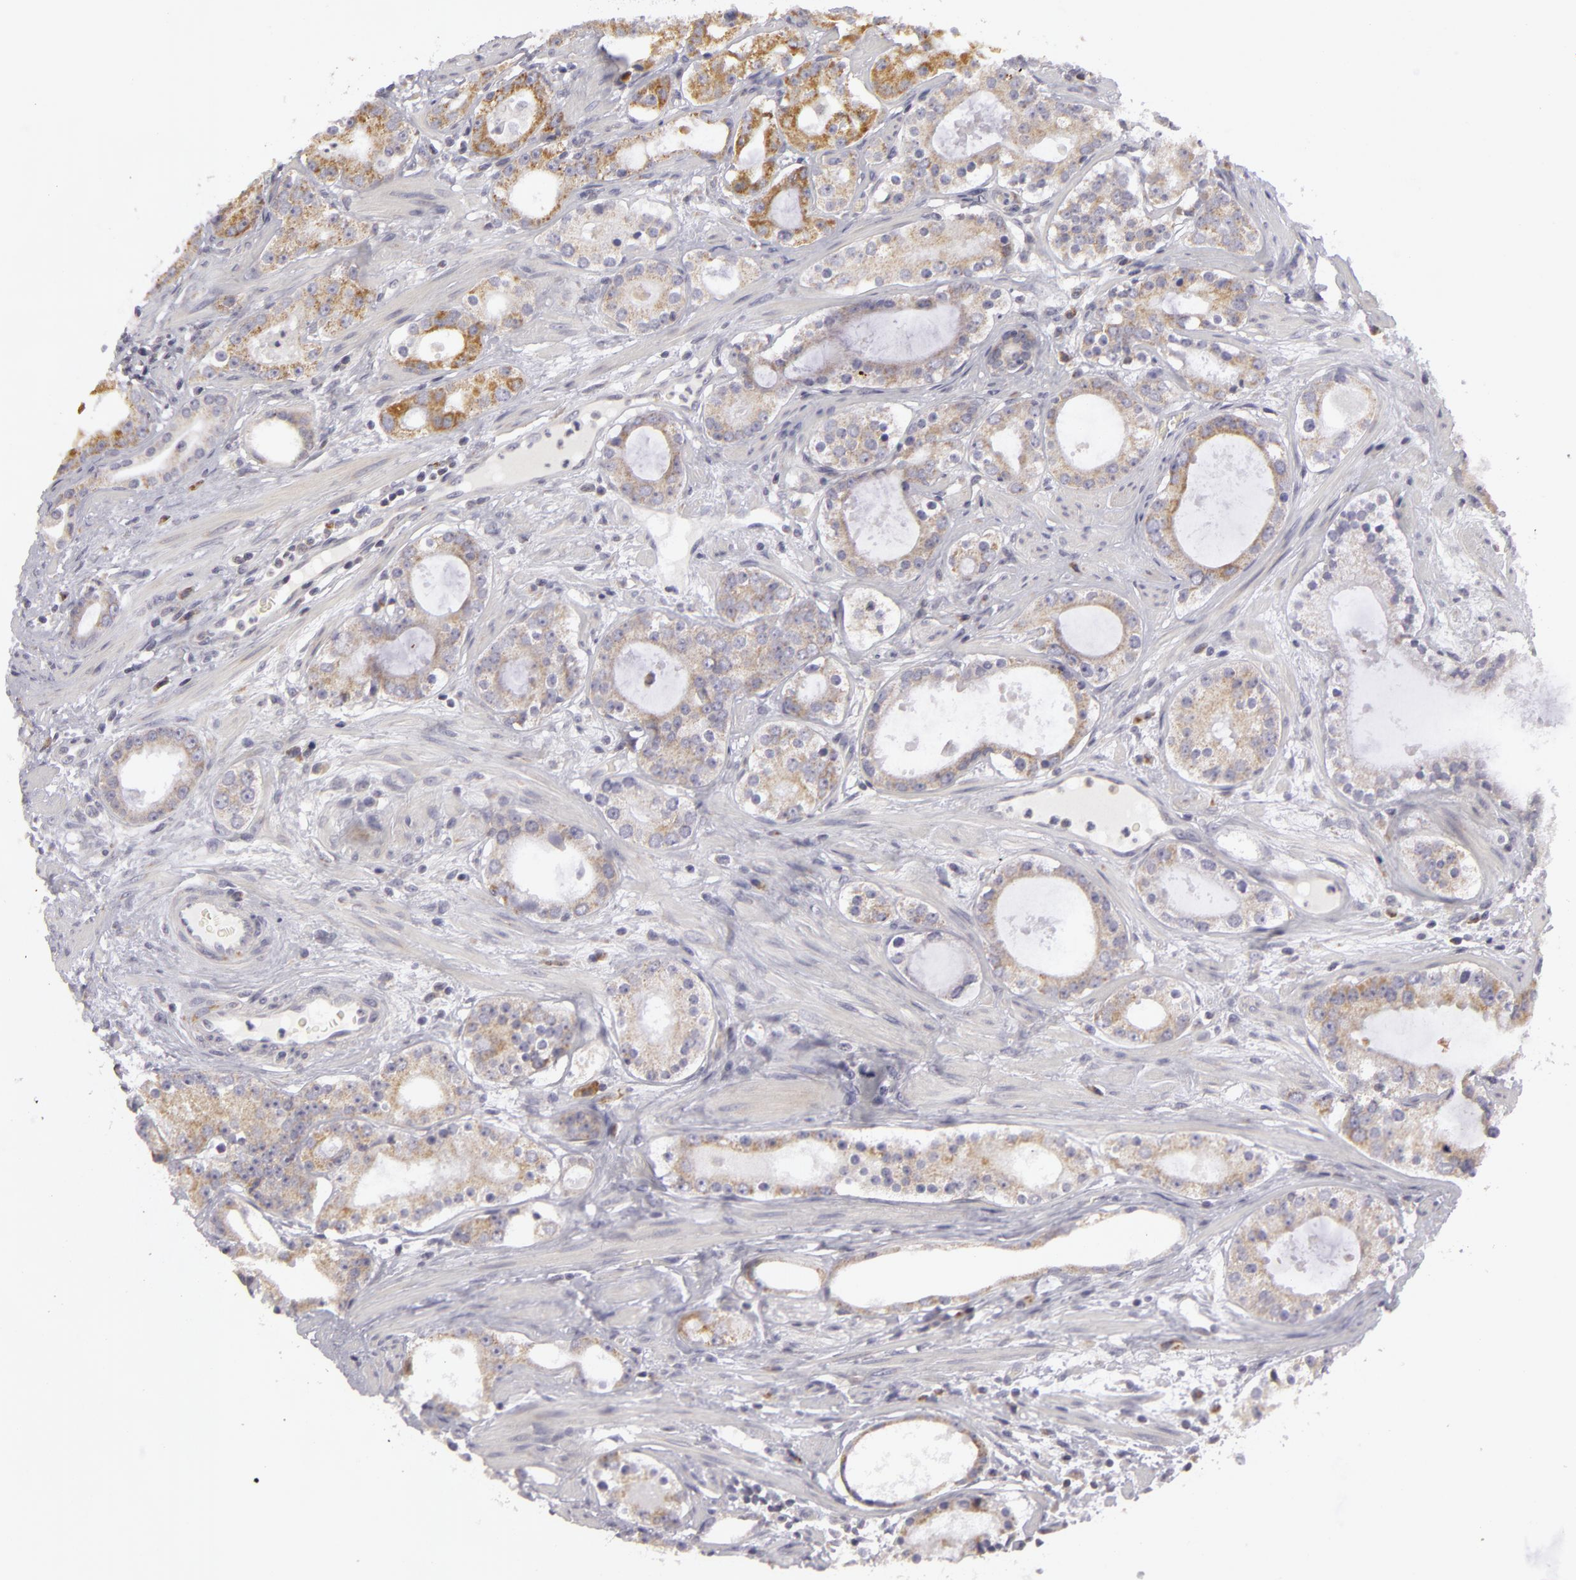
{"staining": {"intensity": "weak", "quantity": "25%-75%", "location": "cytoplasmic/membranous"}, "tissue": "prostate cancer", "cell_type": "Tumor cells", "image_type": "cancer", "snomed": [{"axis": "morphology", "description": "Adenocarcinoma, Medium grade"}, {"axis": "topography", "description": "Prostate"}], "caption": "DAB immunohistochemical staining of prostate cancer reveals weak cytoplasmic/membranous protein positivity in about 25%-75% of tumor cells. The staining was performed using DAB, with brown indicating positive protein expression. Nuclei are stained blue with hematoxylin.", "gene": "ATP2B3", "patient": {"sex": "male", "age": 73}}